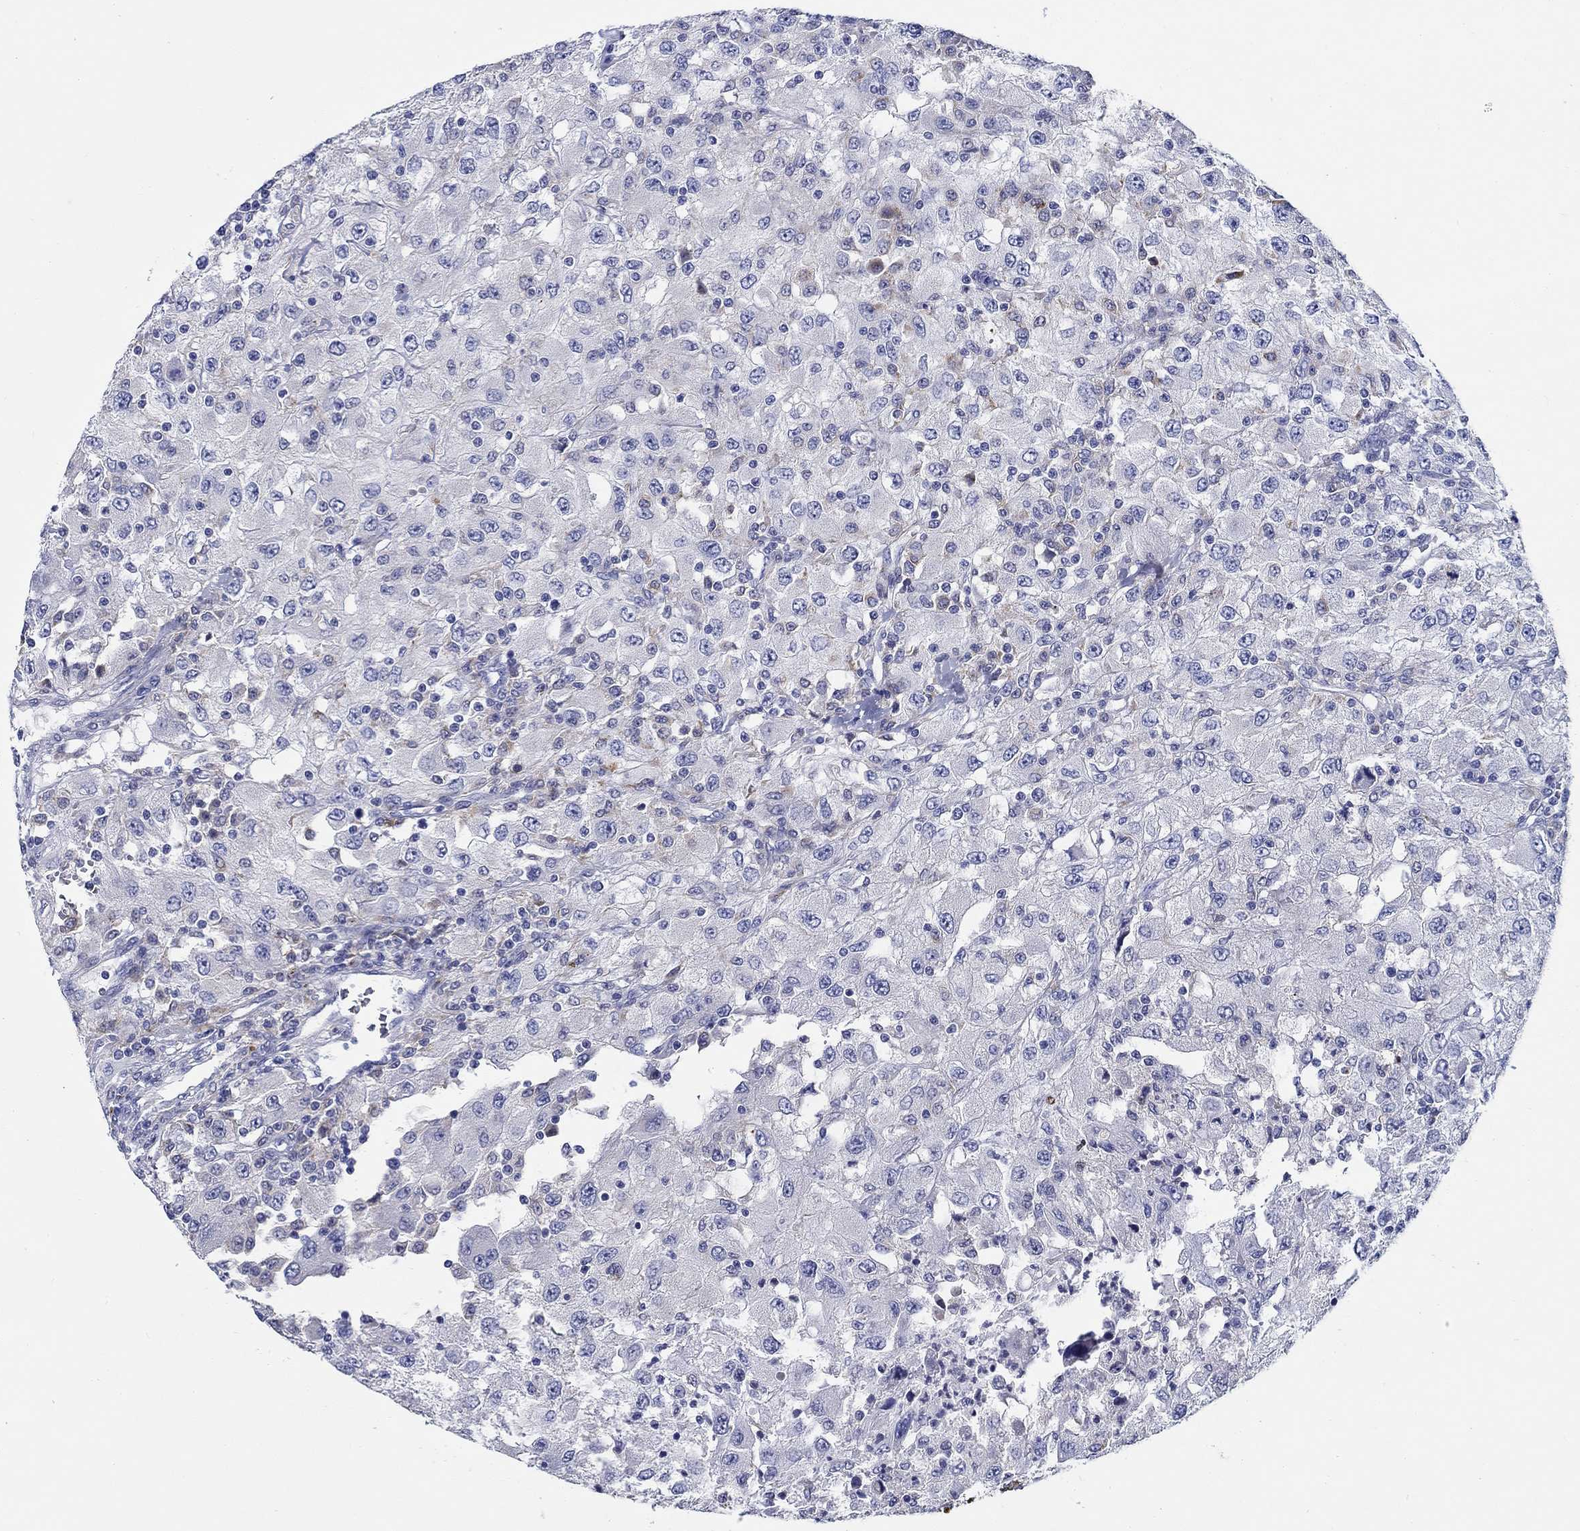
{"staining": {"intensity": "negative", "quantity": "none", "location": "none"}, "tissue": "renal cancer", "cell_type": "Tumor cells", "image_type": "cancer", "snomed": [{"axis": "morphology", "description": "Adenocarcinoma, NOS"}, {"axis": "topography", "description": "Kidney"}], "caption": "The histopathology image exhibits no staining of tumor cells in adenocarcinoma (renal).", "gene": "RAP1GAP", "patient": {"sex": "female", "age": 67}}